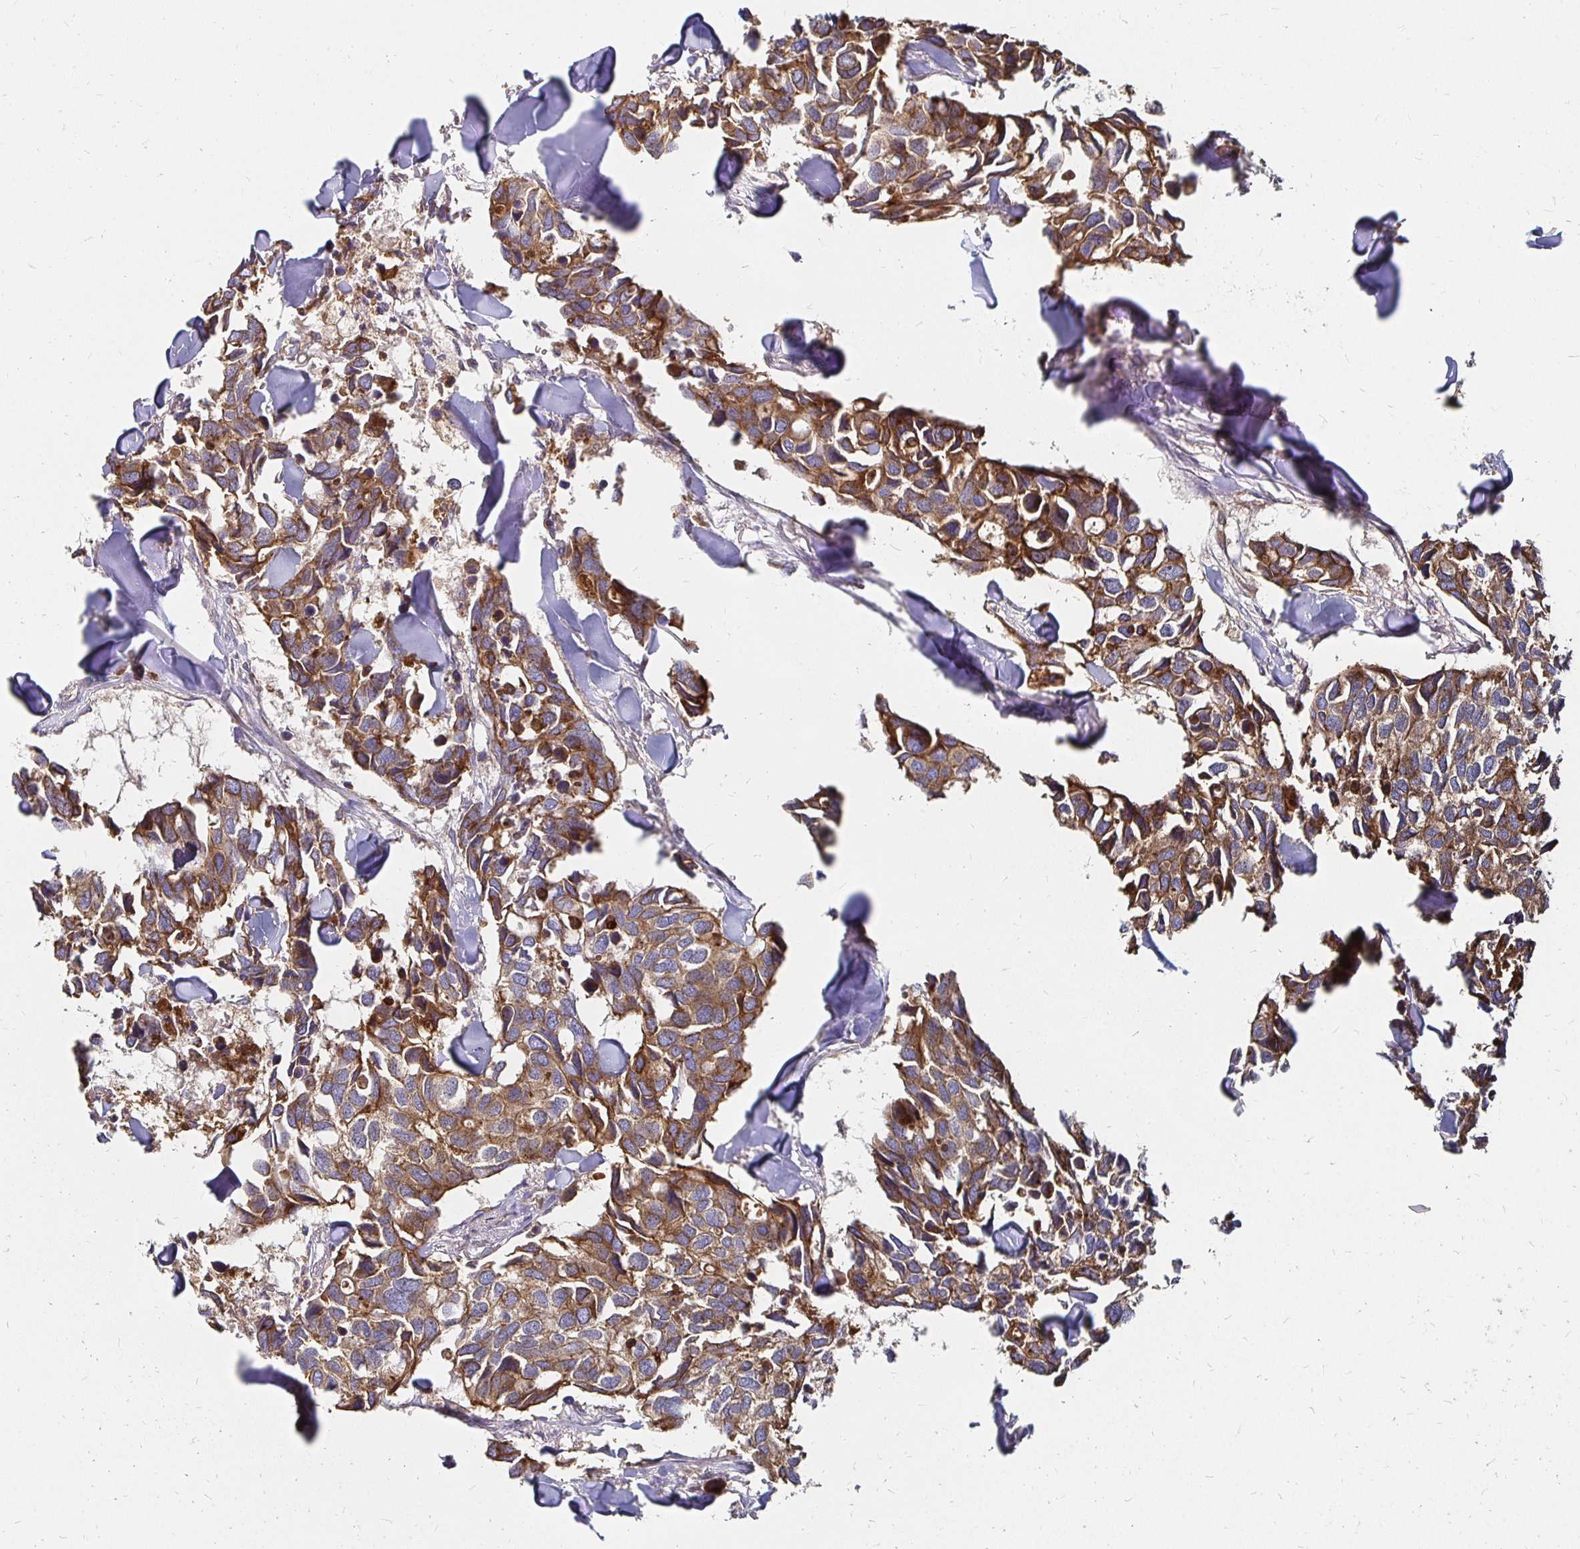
{"staining": {"intensity": "moderate", "quantity": ">75%", "location": "cytoplasmic/membranous"}, "tissue": "breast cancer", "cell_type": "Tumor cells", "image_type": "cancer", "snomed": [{"axis": "morphology", "description": "Duct carcinoma"}, {"axis": "topography", "description": "Breast"}], "caption": "Immunohistochemical staining of human breast cancer demonstrates medium levels of moderate cytoplasmic/membranous protein positivity in about >75% of tumor cells.", "gene": "NCSTN", "patient": {"sex": "female", "age": 83}}